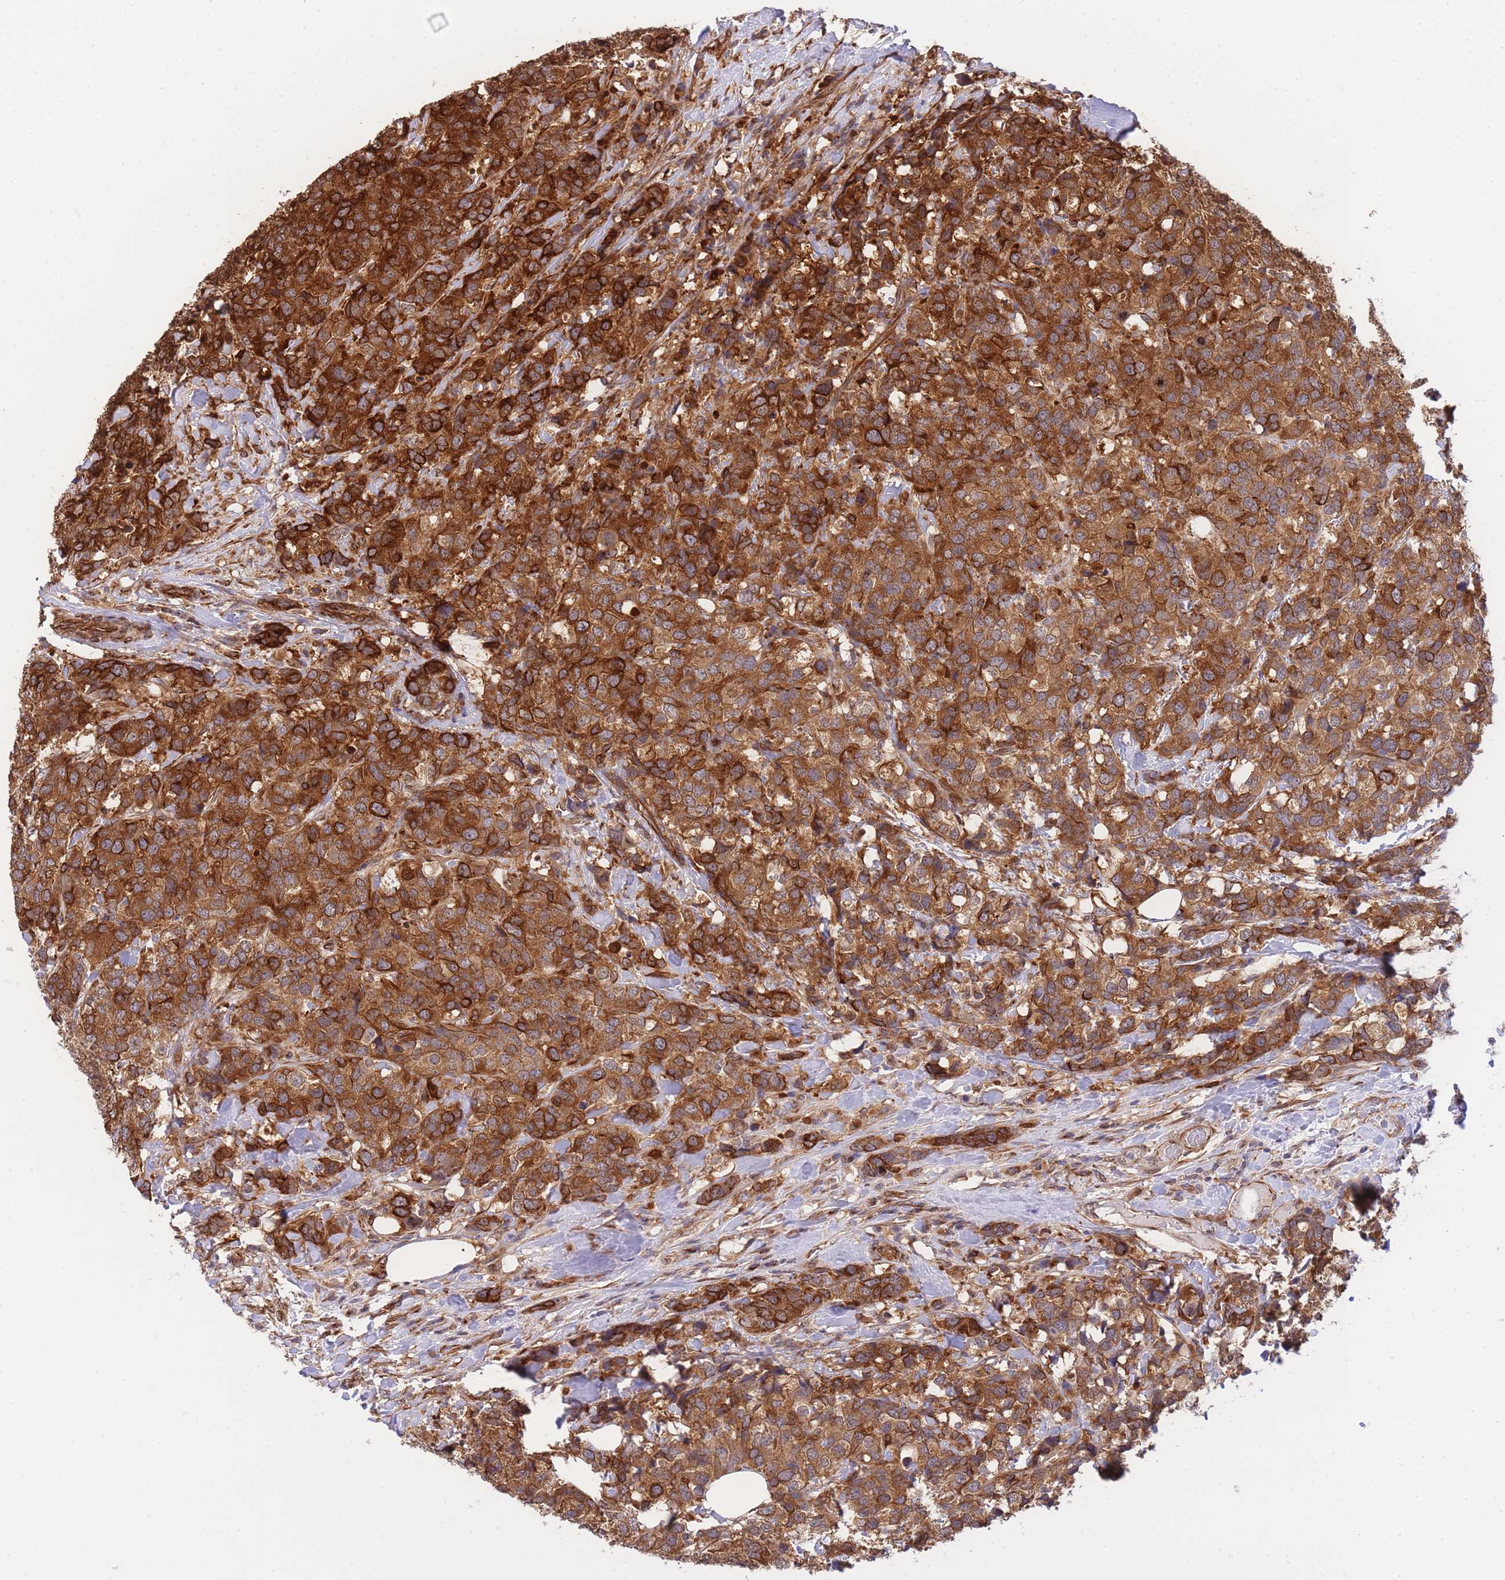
{"staining": {"intensity": "strong", "quantity": ">75%", "location": "cytoplasmic/membranous"}, "tissue": "breast cancer", "cell_type": "Tumor cells", "image_type": "cancer", "snomed": [{"axis": "morphology", "description": "Lobular carcinoma"}, {"axis": "topography", "description": "Breast"}], "caption": "Protein analysis of lobular carcinoma (breast) tissue exhibits strong cytoplasmic/membranous staining in approximately >75% of tumor cells.", "gene": "EXOSC8", "patient": {"sex": "female", "age": 59}}